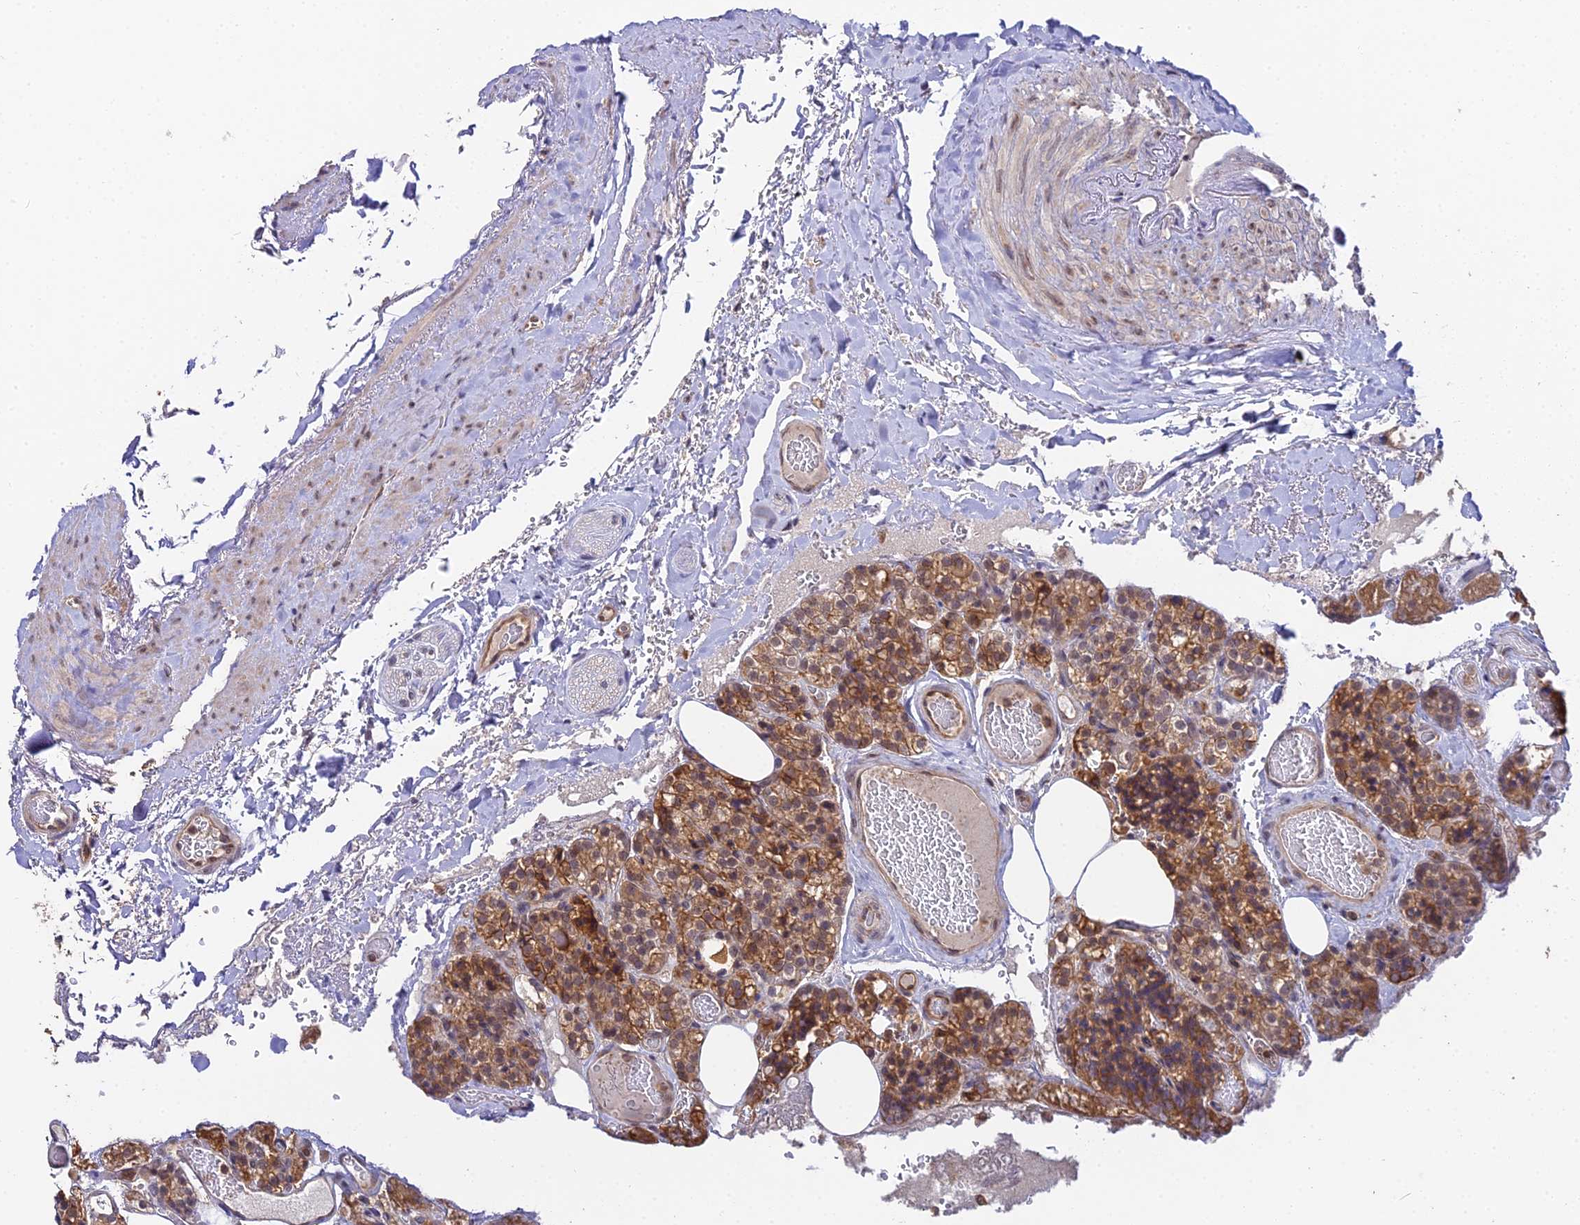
{"staining": {"intensity": "moderate", "quantity": ">75%", "location": "cytoplasmic/membranous"}, "tissue": "parathyroid gland", "cell_type": "Glandular cells", "image_type": "normal", "snomed": [{"axis": "morphology", "description": "Normal tissue, NOS"}, {"axis": "topography", "description": "Parathyroid gland"}], "caption": "Unremarkable parathyroid gland demonstrates moderate cytoplasmic/membranous expression in about >75% of glandular cells Ihc stains the protein of interest in brown and the nuclei are stained blue..", "gene": "TPRX1", "patient": {"sex": "male", "age": 87}}